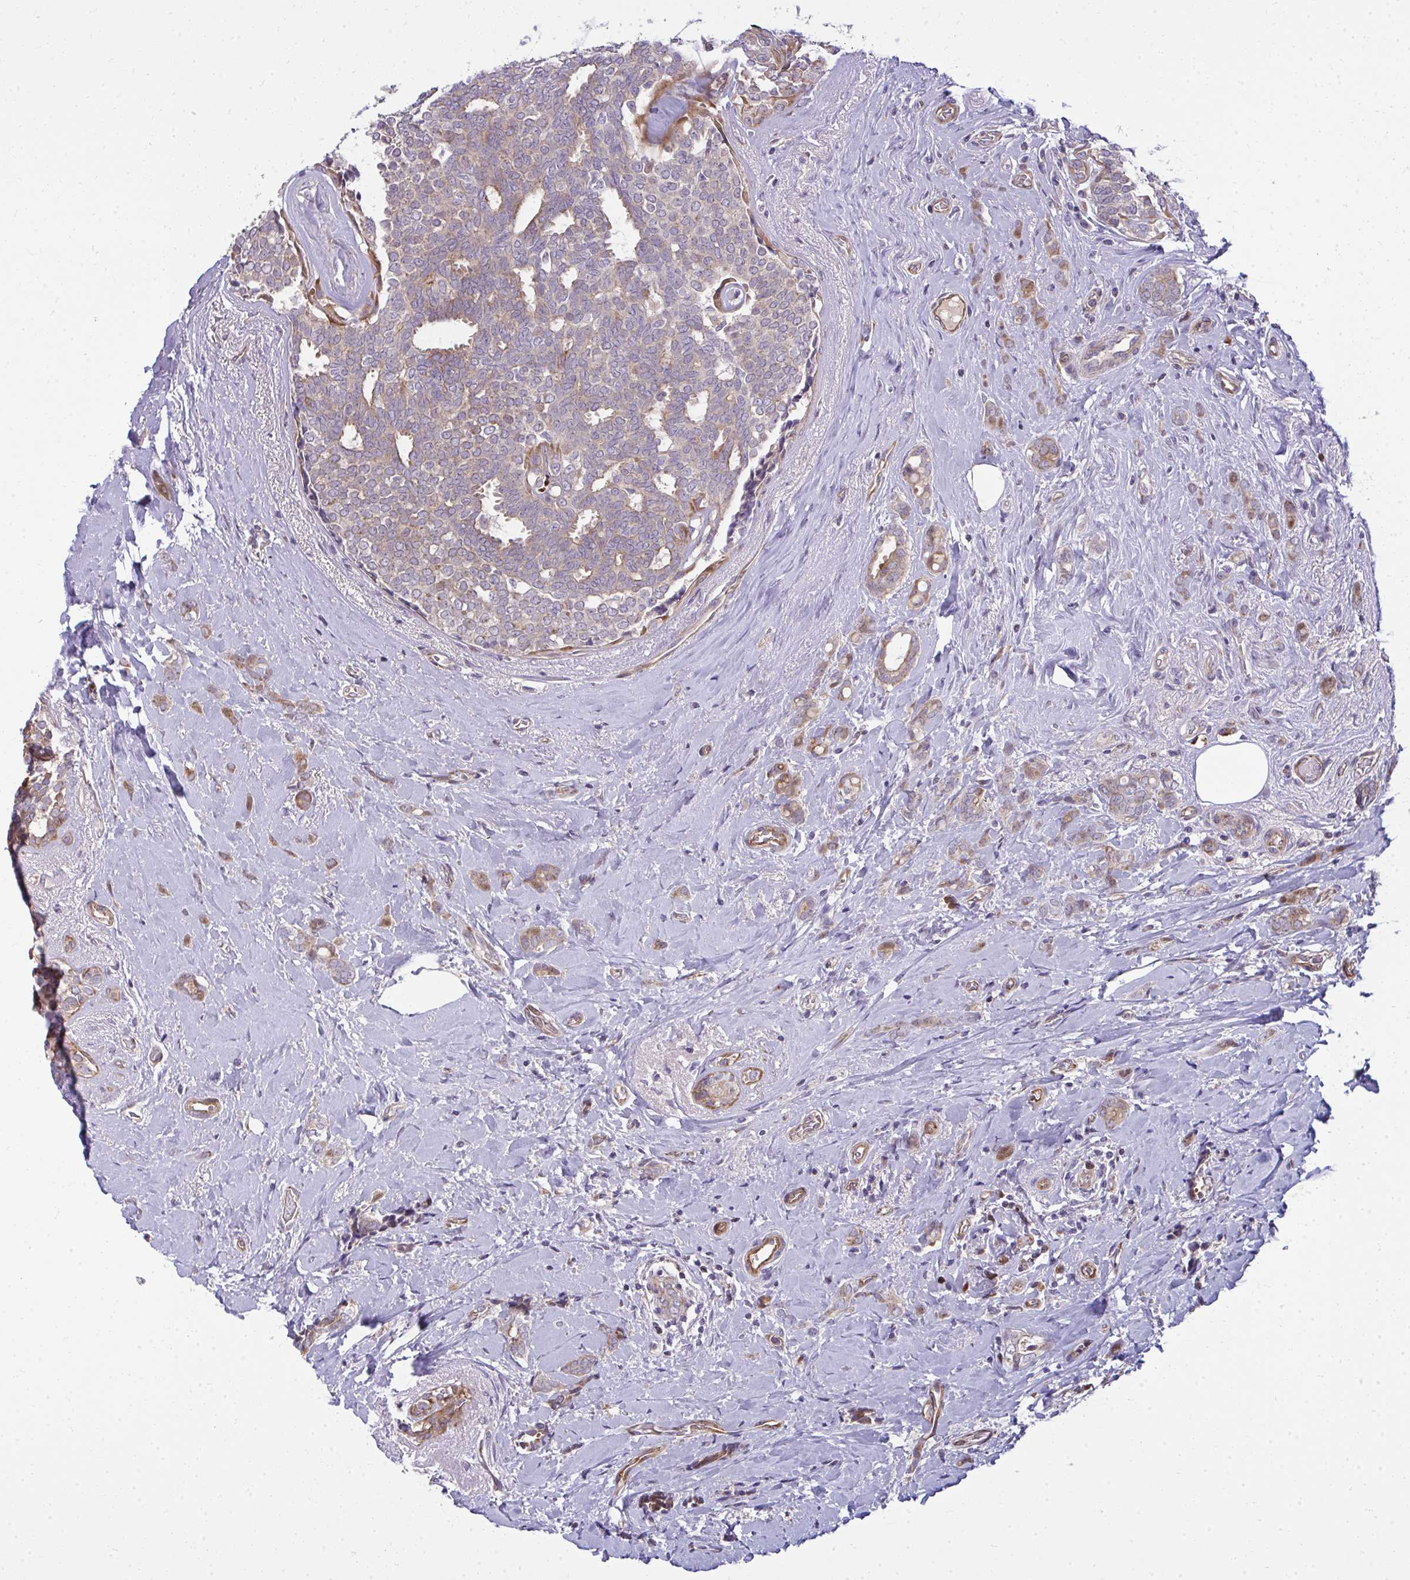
{"staining": {"intensity": "moderate", "quantity": "25%-75%", "location": "cytoplasmic/membranous"}, "tissue": "breast cancer", "cell_type": "Tumor cells", "image_type": "cancer", "snomed": [{"axis": "morphology", "description": "Intraductal carcinoma, in situ"}, {"axis": "morphology", "description": "Duct carcinoma"}, {"axis": "morphology", "description": "Lobular carcinoma, in situ"}, {"axis": "topography", "description": "Breast"}], "caption": "This is an image of immunohistochemistry (IHC) staining of breast cancer, which shows moderate expression in the cytoplasmic/membranous of tumor cells.", "gene": "ZSCAN9", "patient": {"sex": "female", "age": 44}}